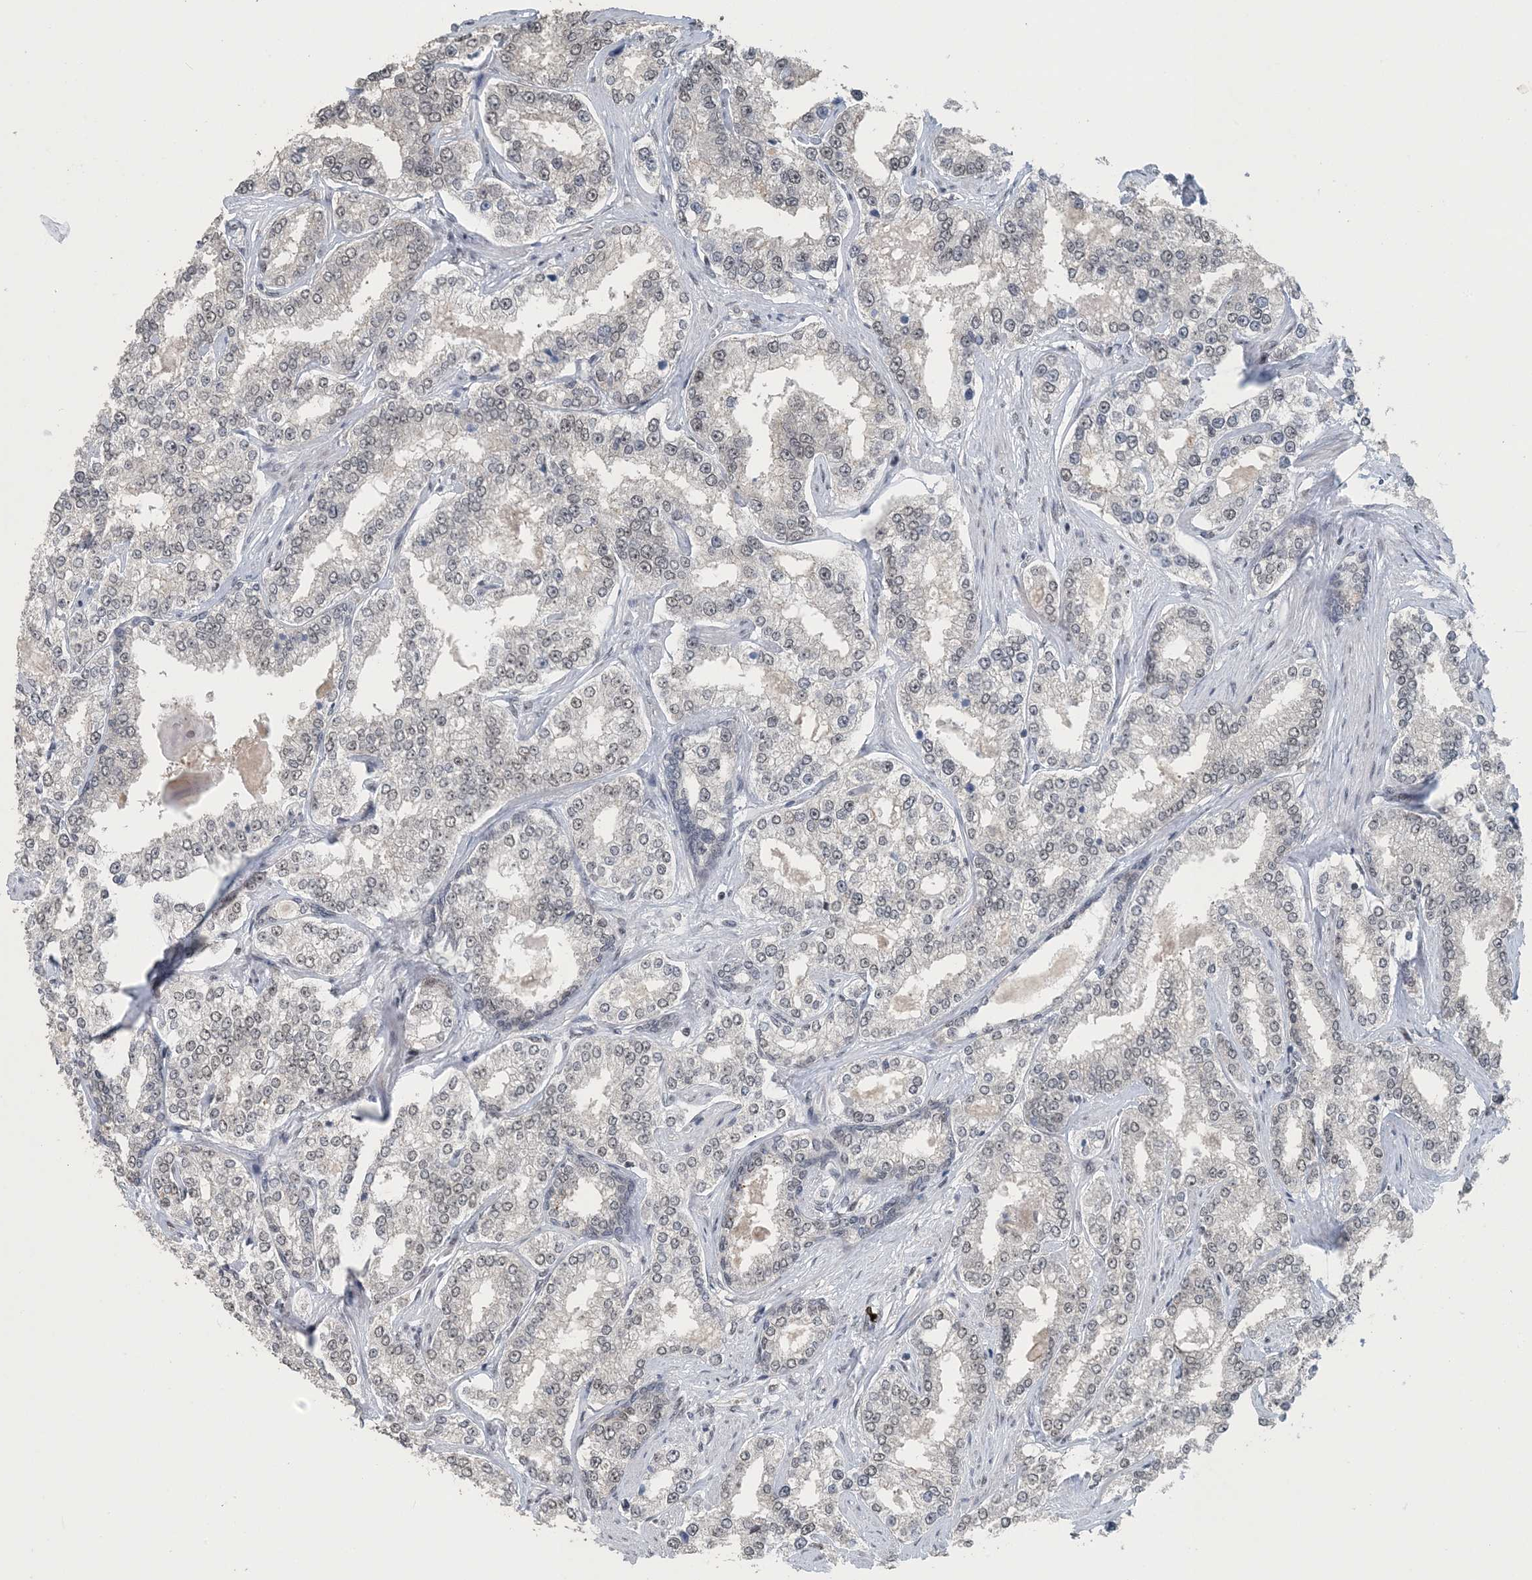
{"staining": {"intensity": "negative", "quantity": "none", "location": "none"}, "tissue": "prostate cancer", "cell_type": "Tumor cells", "image_type": "cancer", "snomed": [{"axis": "morphology", "description": "Normal tissue, NOS"}, {"axis": "morphology", "description": "Adenocarcinoma, High grade"}, {"axis": "topography", "description": "Prostate"}], "caption": "Tumor cells are negative for protein expression in human prostate cancer (high-grade adenocarcinoma). Brightfield microscopy of immunohistochemistry stained with DAB (3,3'-diaminobenzidine) (brown) and hematoxylin (blue), captured at high magnification.", "gene": "MBD2", "patient": {"sex": "male", "age": 83}}